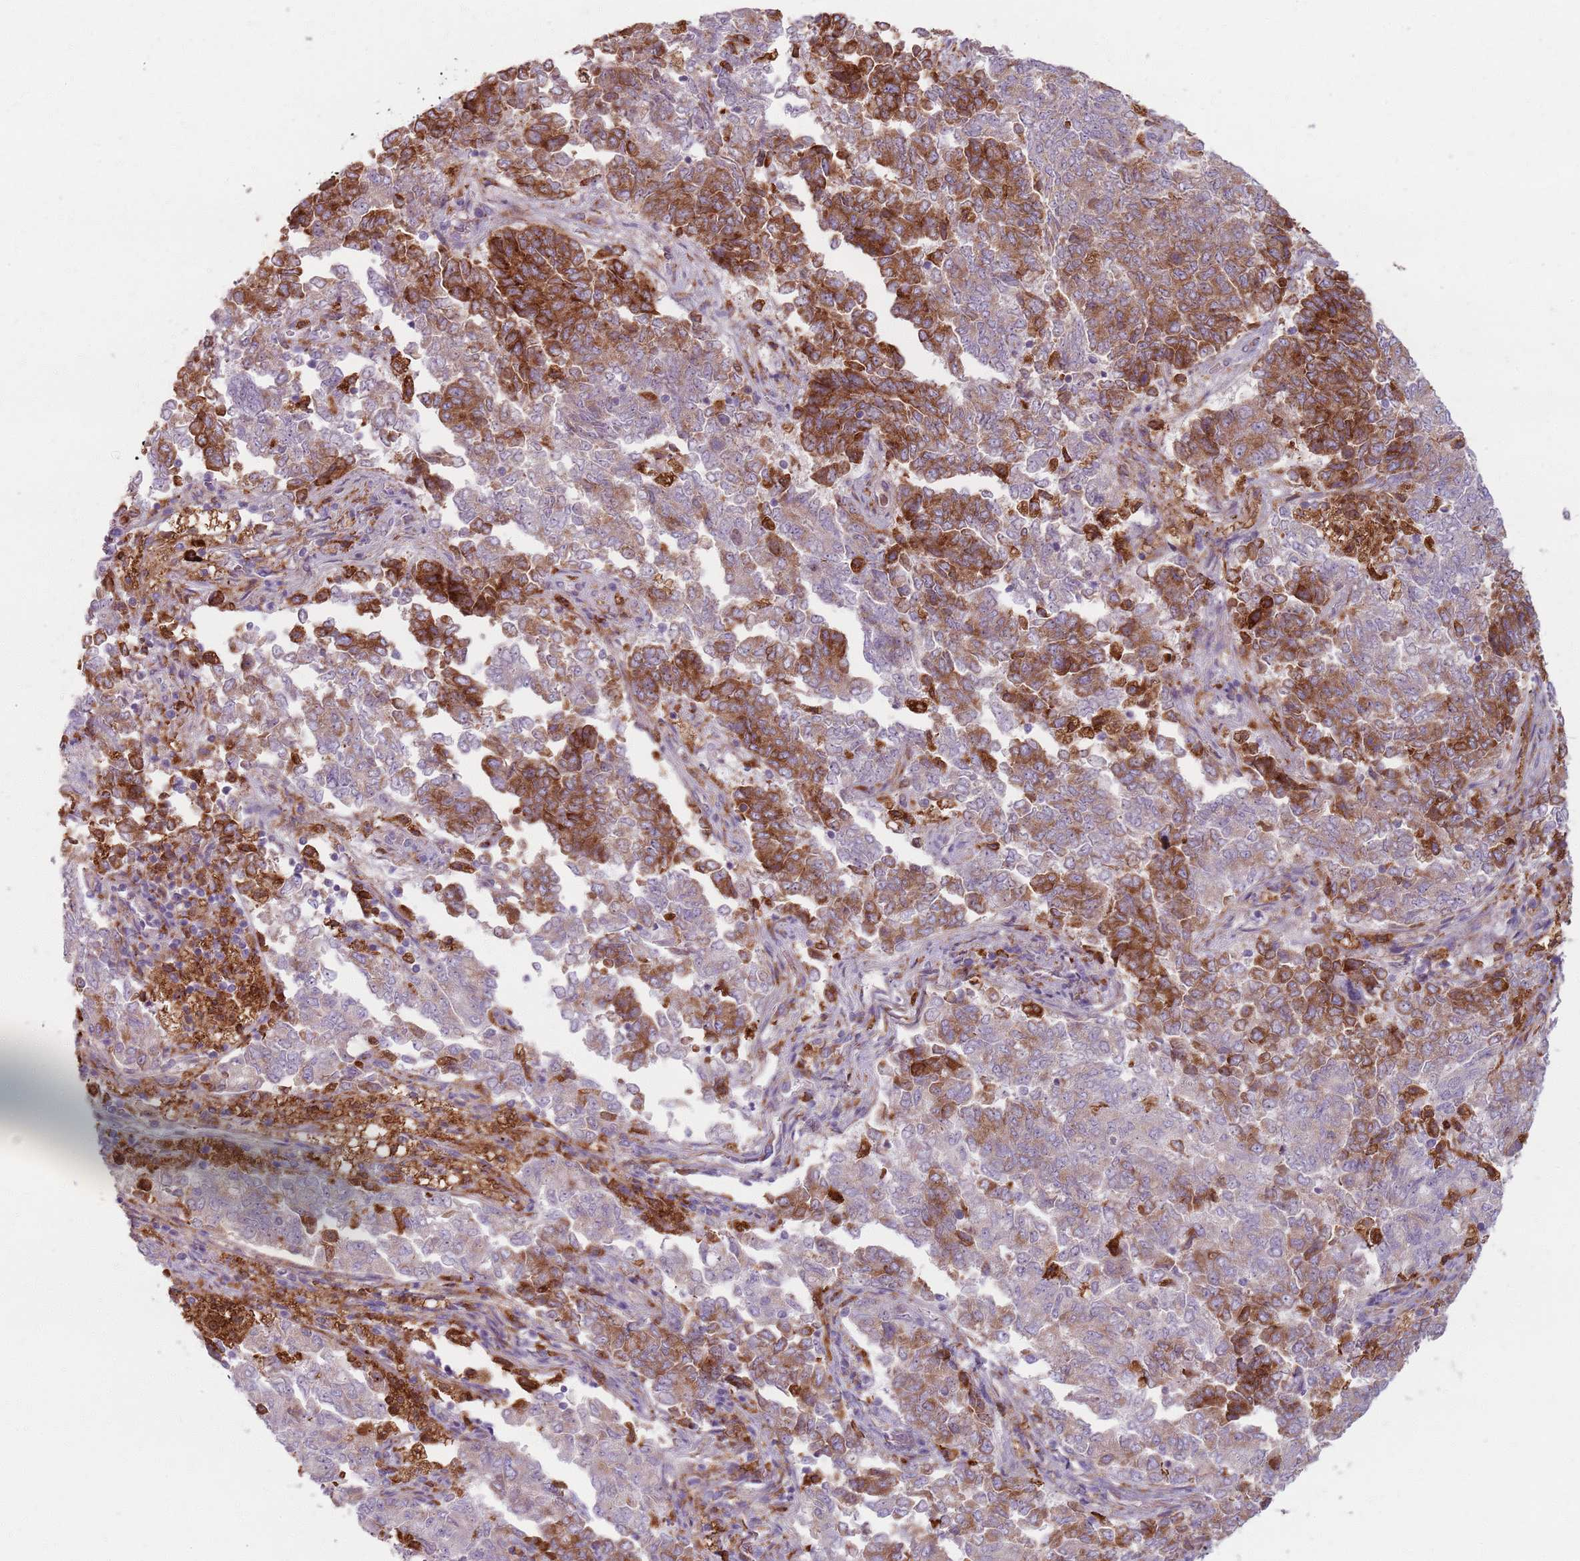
{"staining": {"intensity": "strong", "quantity": "25%-75%", "location": "cytoplasmic/membranous"}, "tissue": "endometrial cancer", "cell_type": "Tumor cells", "image_type": "cancer", "snomed": [{"axis": "morphology", "description": "Adenocarcinoma, NOS"}, {"axis": "topography", "description": "Endometrium"}], "caption": "A high amount of strong cytoplasmic/membranous staining is identified in about 25%-75% of tumor cells in endometrial adenocarcinoma tissue.", "gene": "COLGALT1", "patient": {"sex": "female", "age": 80}}